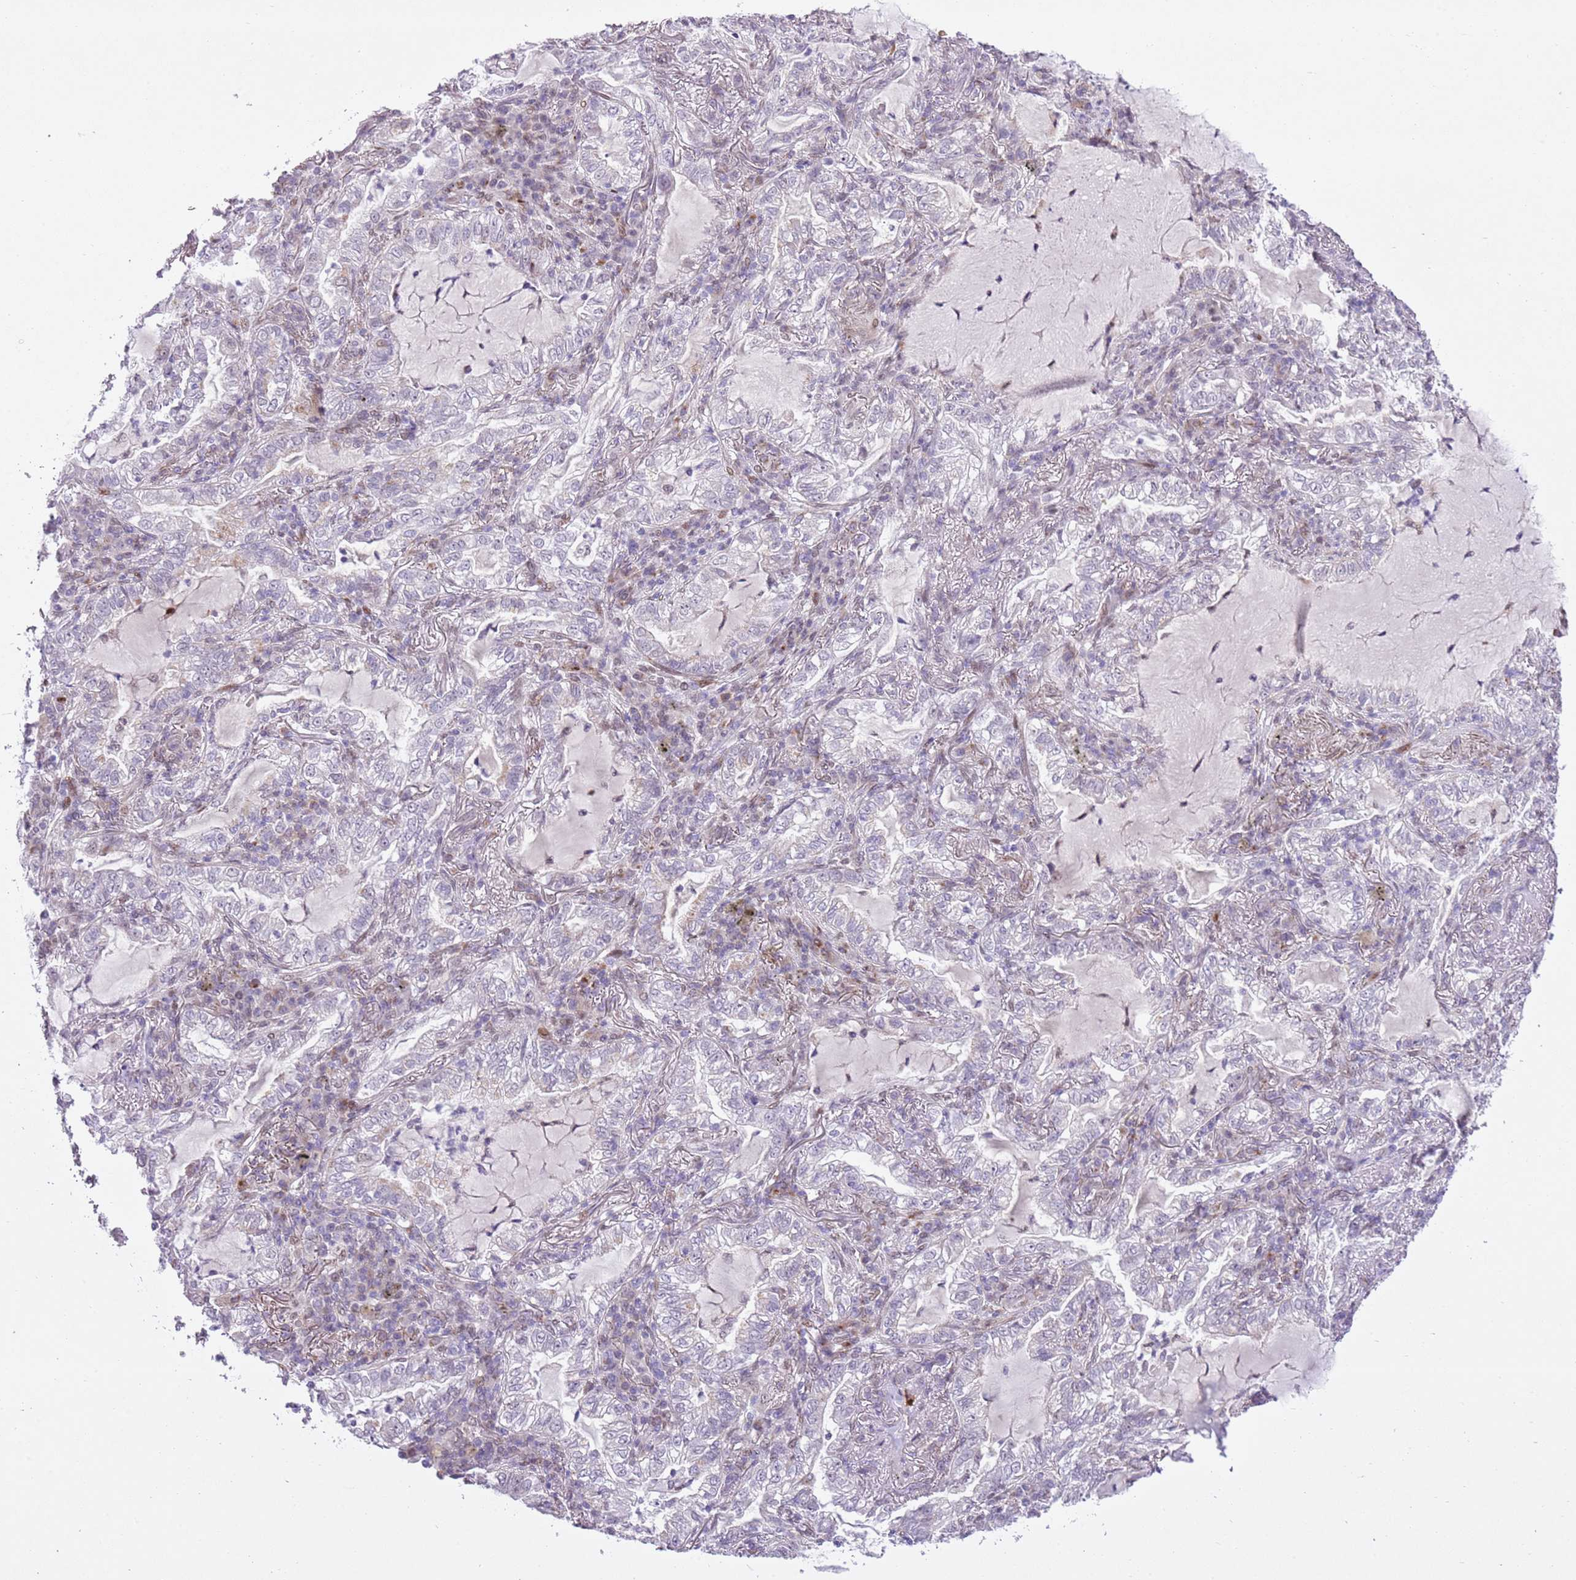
{"staining": {"intensity": "negative", "quantity": "none", "location": "none"}, "tissue": "lung cancer", "cell_type": "Tumor cells", "image_type": "cancer", "snomed": [{"axis": "morphology", "description": "Adenocarcinoma, NOS"}, {"axis": "topography", "description": "Lung"}], "caption": "Immunohistochemistry (IHC) of human lung adenocarcinoma exhibits no positivity in tumor cells.", "gene": "NACC2", "patient": {"sex": "female", "age": 73}}